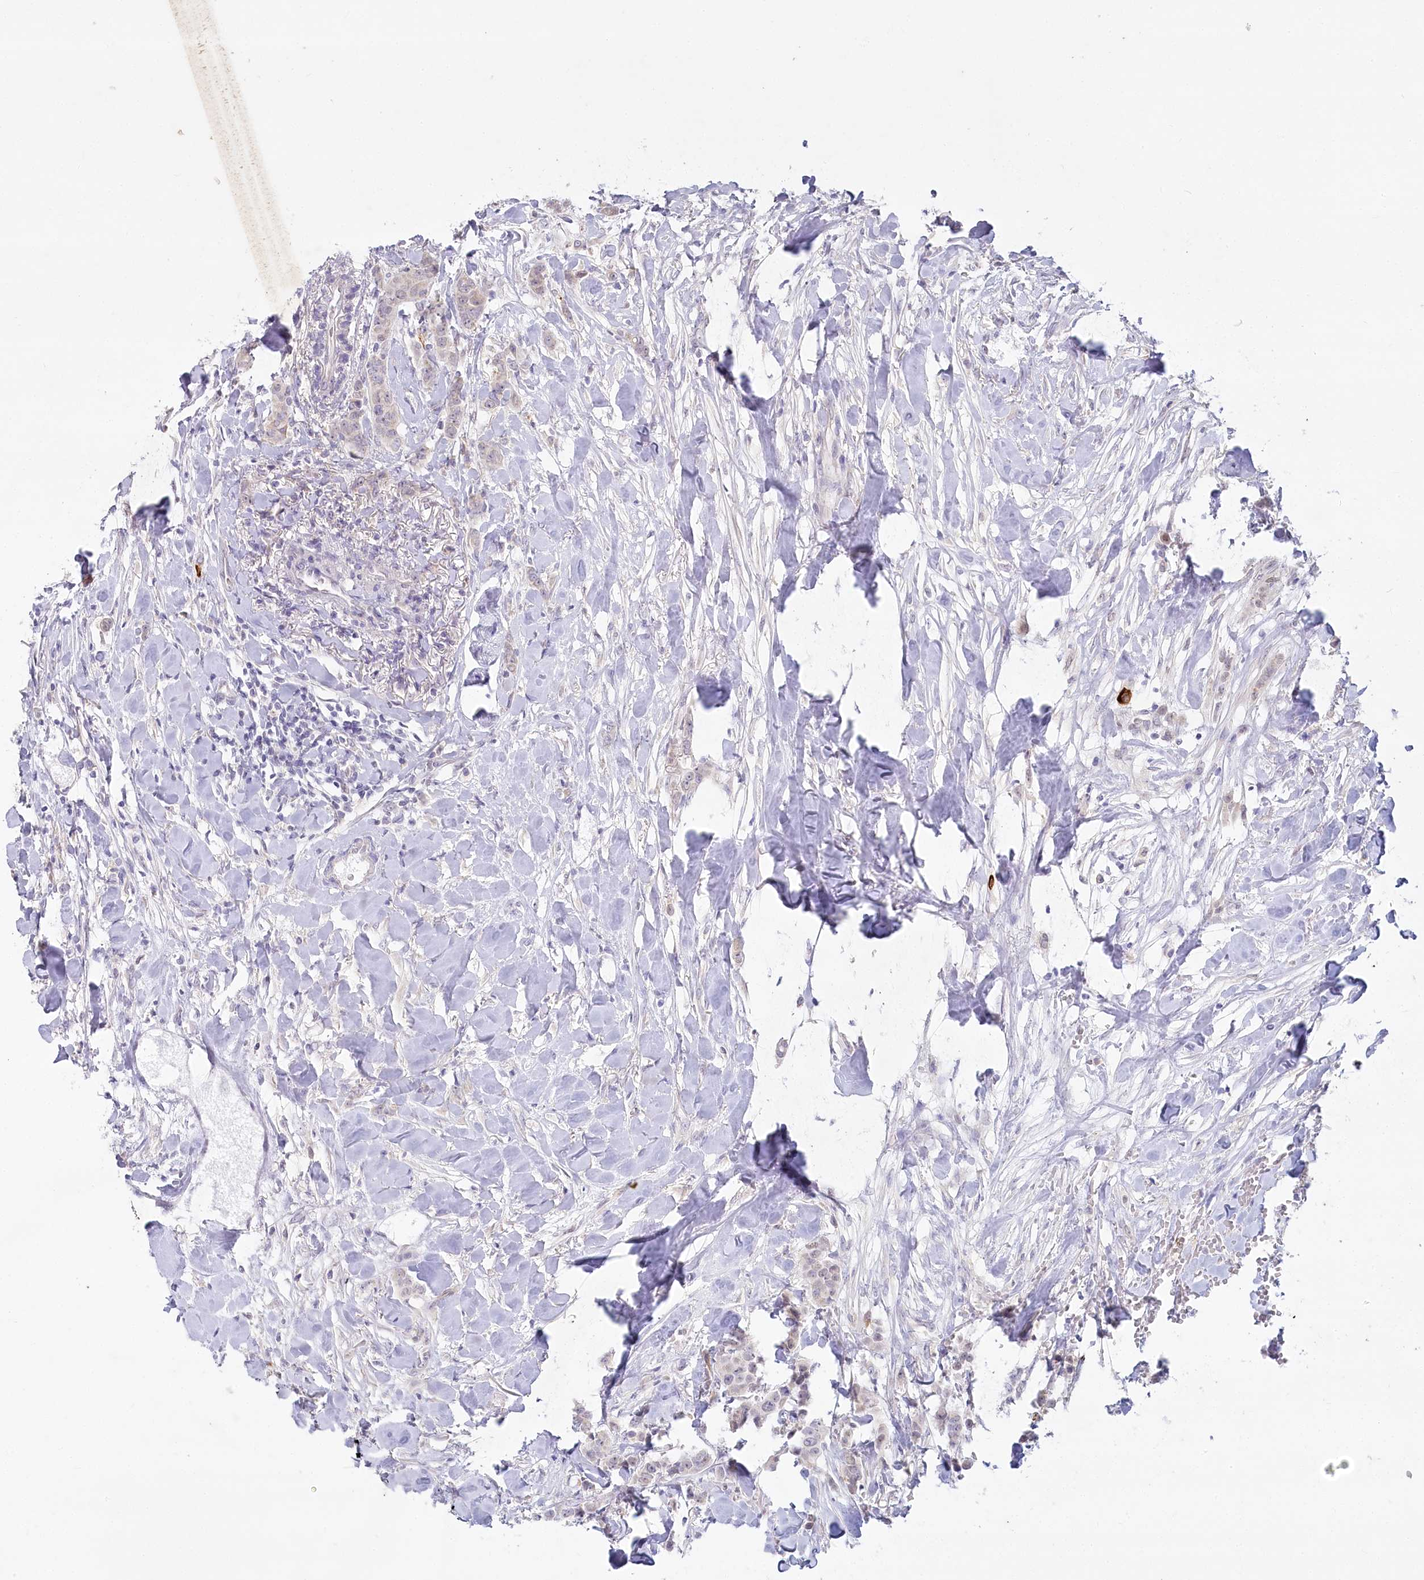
{"staining": {"intensity": "weak", "quantity": "<25%", "location": "nuclear"}, "tissue": "breast cancer", "cell_type": "Tumor cells", "image_type": "cancer", "snomed": [{"axis": "morphology", "description": "Duct carcinoma"}, {"axis": "topography", "description": "Breast"}], "caption": "Tumor cells show no significant protein staining in breast cancer (invasive ductal carcinoma). (IHC, brightfield microscopy, high magnification).", "gene": "ABITRAM", "patient": {"sex": "female", "age": 40}}